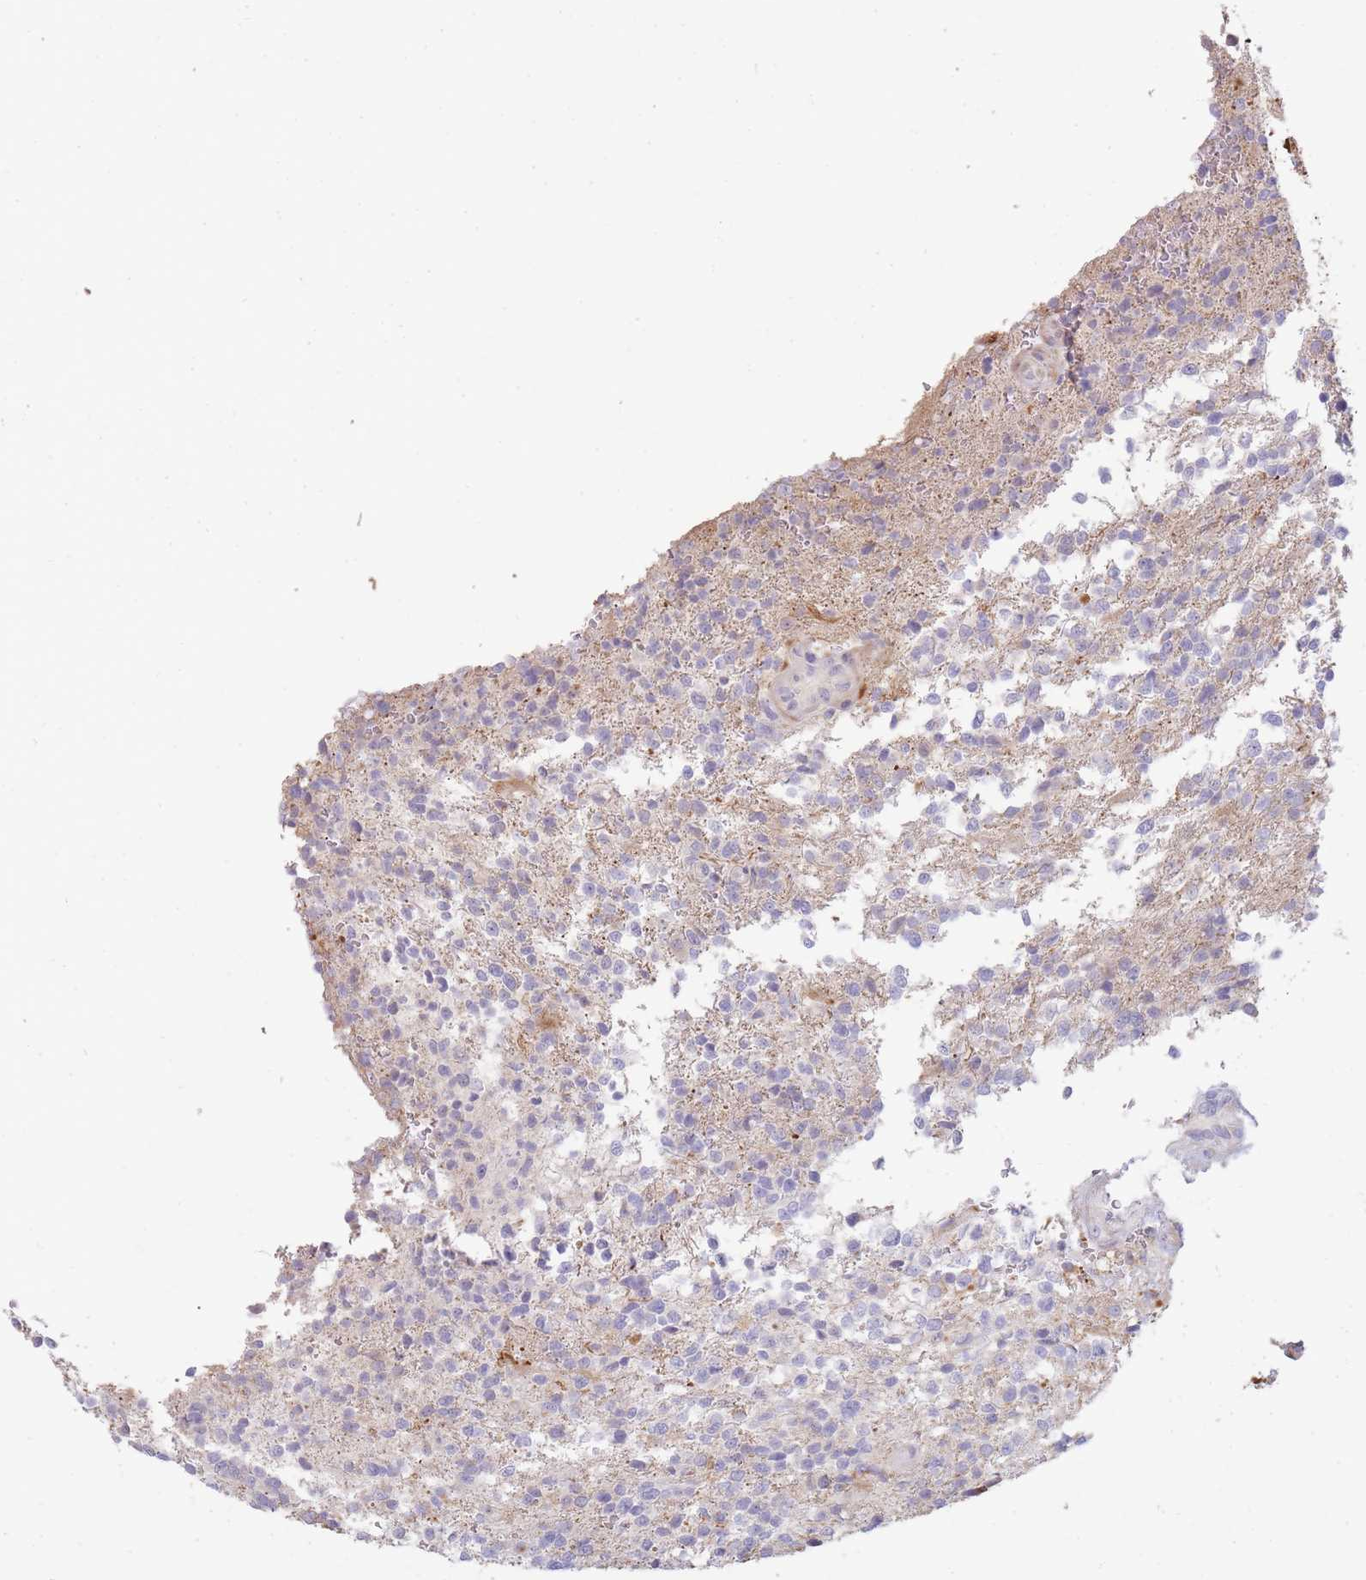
{"staining": {"intensity": "negative", "quantity": "none", "location": "none"}, "tissue": "glioma", "cell_type": "Tumor cells", "image_type": "cancer", "snomed": [{"axis": "morphology", "description": "Glioma, malignant, High grade"}, {"axis": "topography", "description": "Brain"}], "caption": "Image shows no significant protein staining in tumor cells of glioma.", "gene": "PPP3R2", "patient": {"sex": "male", "age": 56}}